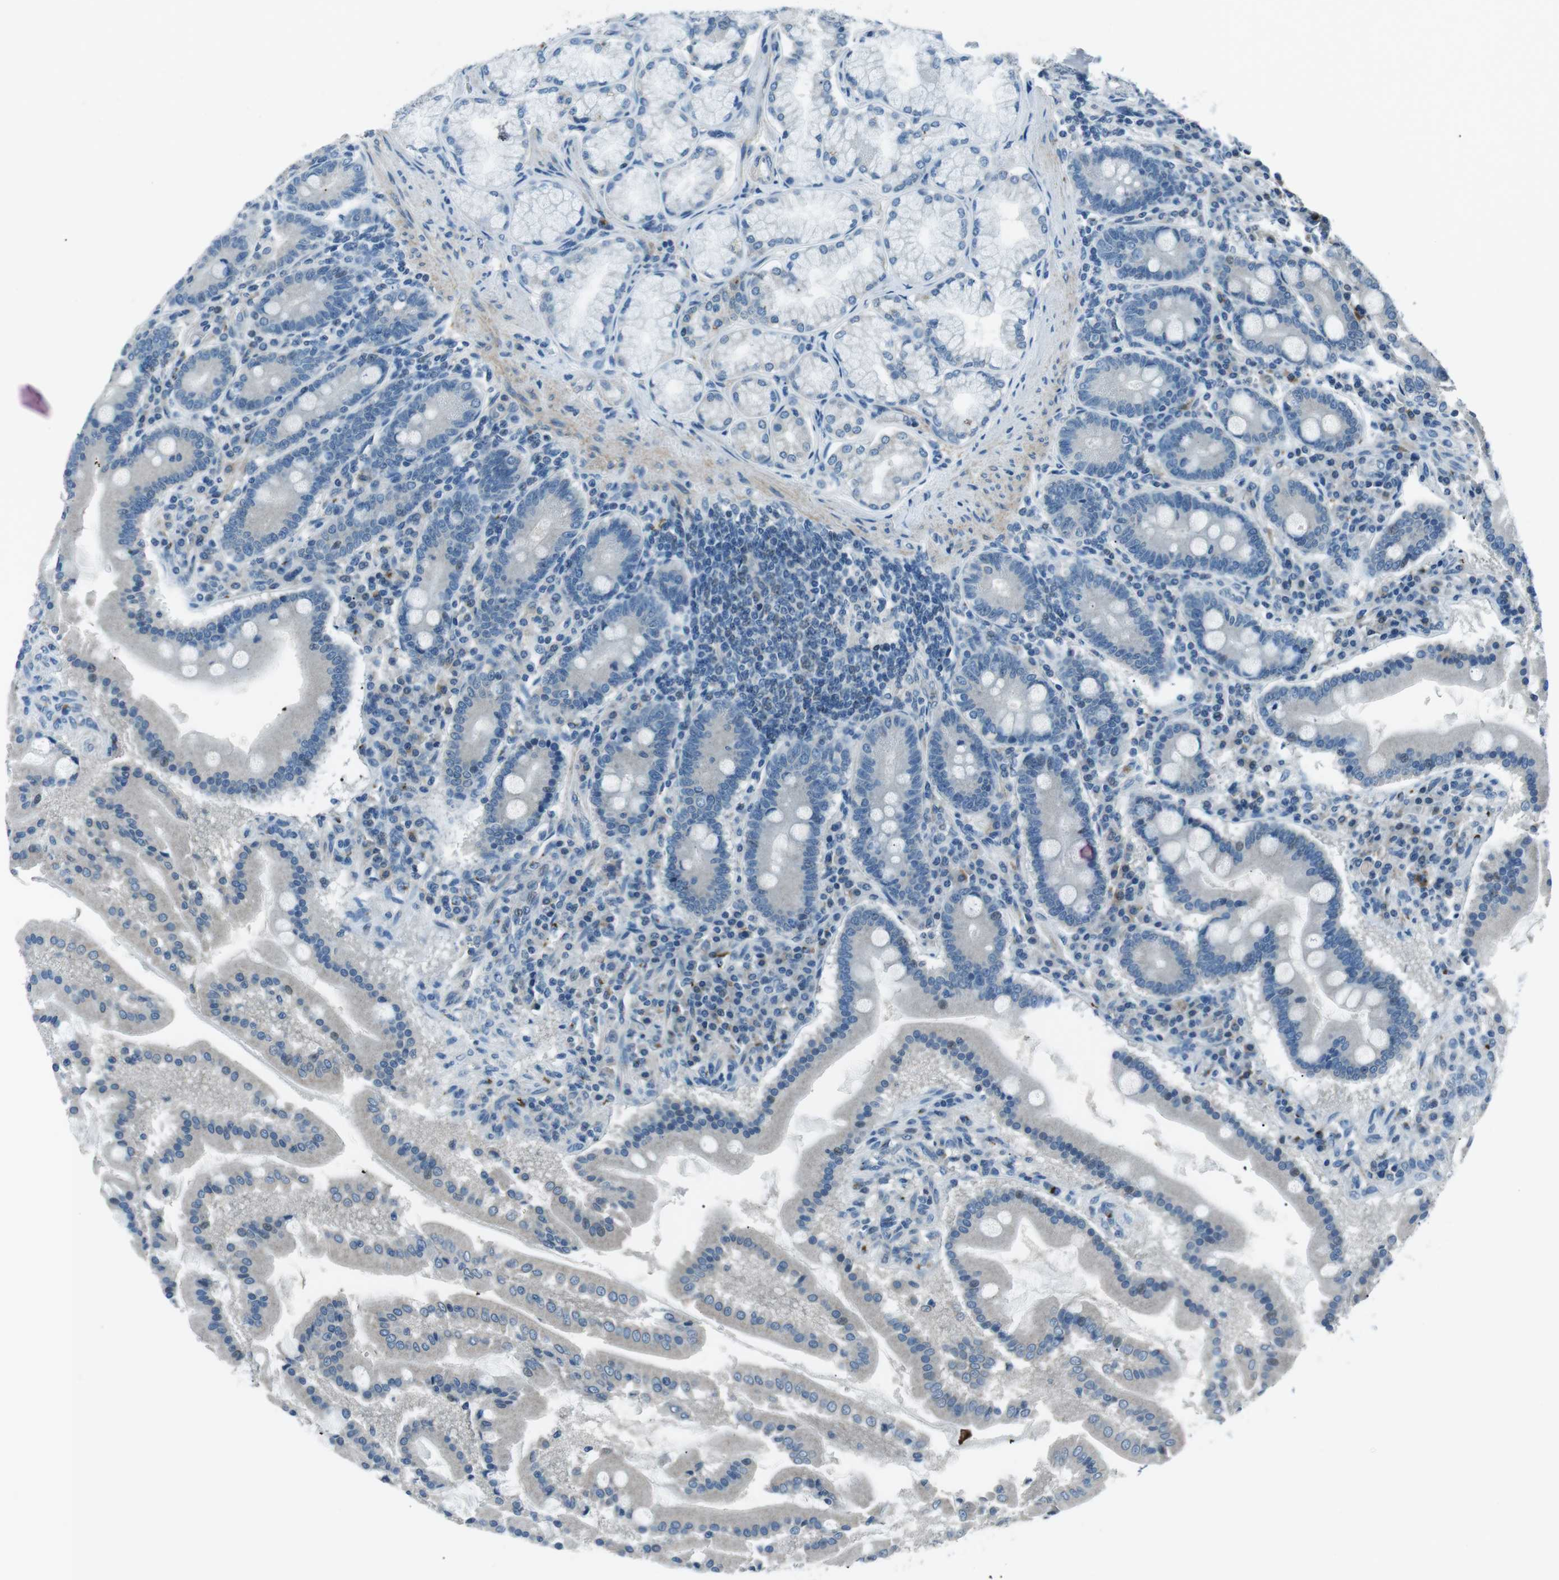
{"staining": {"intensity": "negative", "quantity": "none", "location": "none"}, "tissue": "duodenum", "cell_type": "Glandular cells", "image_type": "normal", "snomed": [{"axis": "morphology", "description": "Normal tissue, NOS"}, {"axis": "topography", "description": "Duodenum"}], "caption": "A high-resolution photomicrograph shows immunohistochemistry (IHC) staining of normal duodenum, which demonstrates no significant expression in glandular cells.", "gene": "ST6GAL1", "patient": {"sex": "male", "age": 50}}